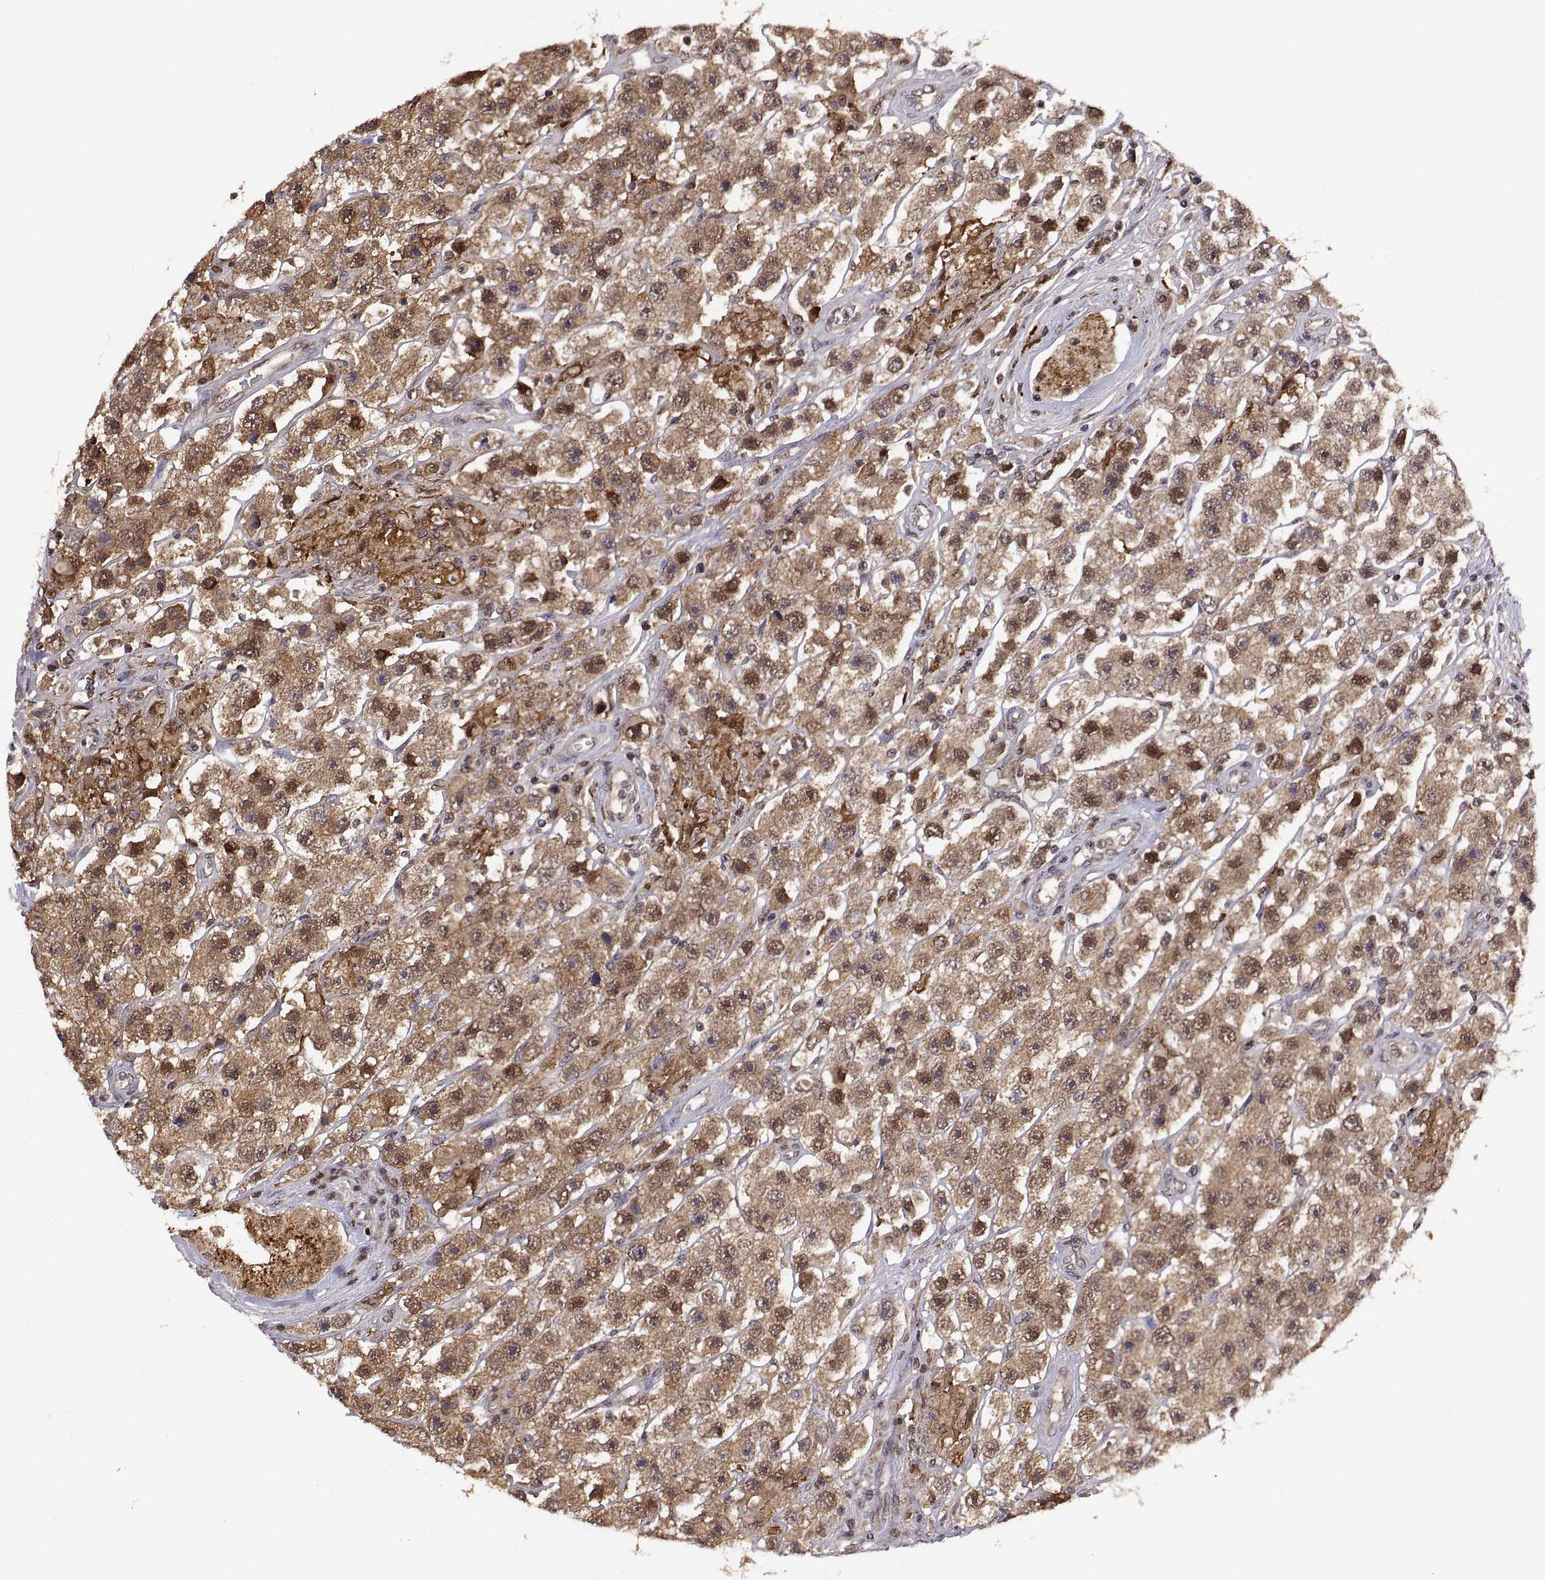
{"staining": {"intensity": "moderate", "quantity": ">75%", "location": "cytoplasmic/membranous,nuclear"}, "tissue": "testis cancer", "cell_type": "Tumor cells", "image_type": "cancer", "snomed": [{"axis": "morphology", "description": "Seminoma, NOS"}, {"axis": "topography", "description": "Testis"}], "caption": "Human testis cancer (seminoma) stained for a protein (brown) displays moderate cytoplasmic/membranous and nuclear positive positivity in about >75% of tumor cells.", "gene": "PSMC2", "patient": {"sex": "male", "age": 45}}